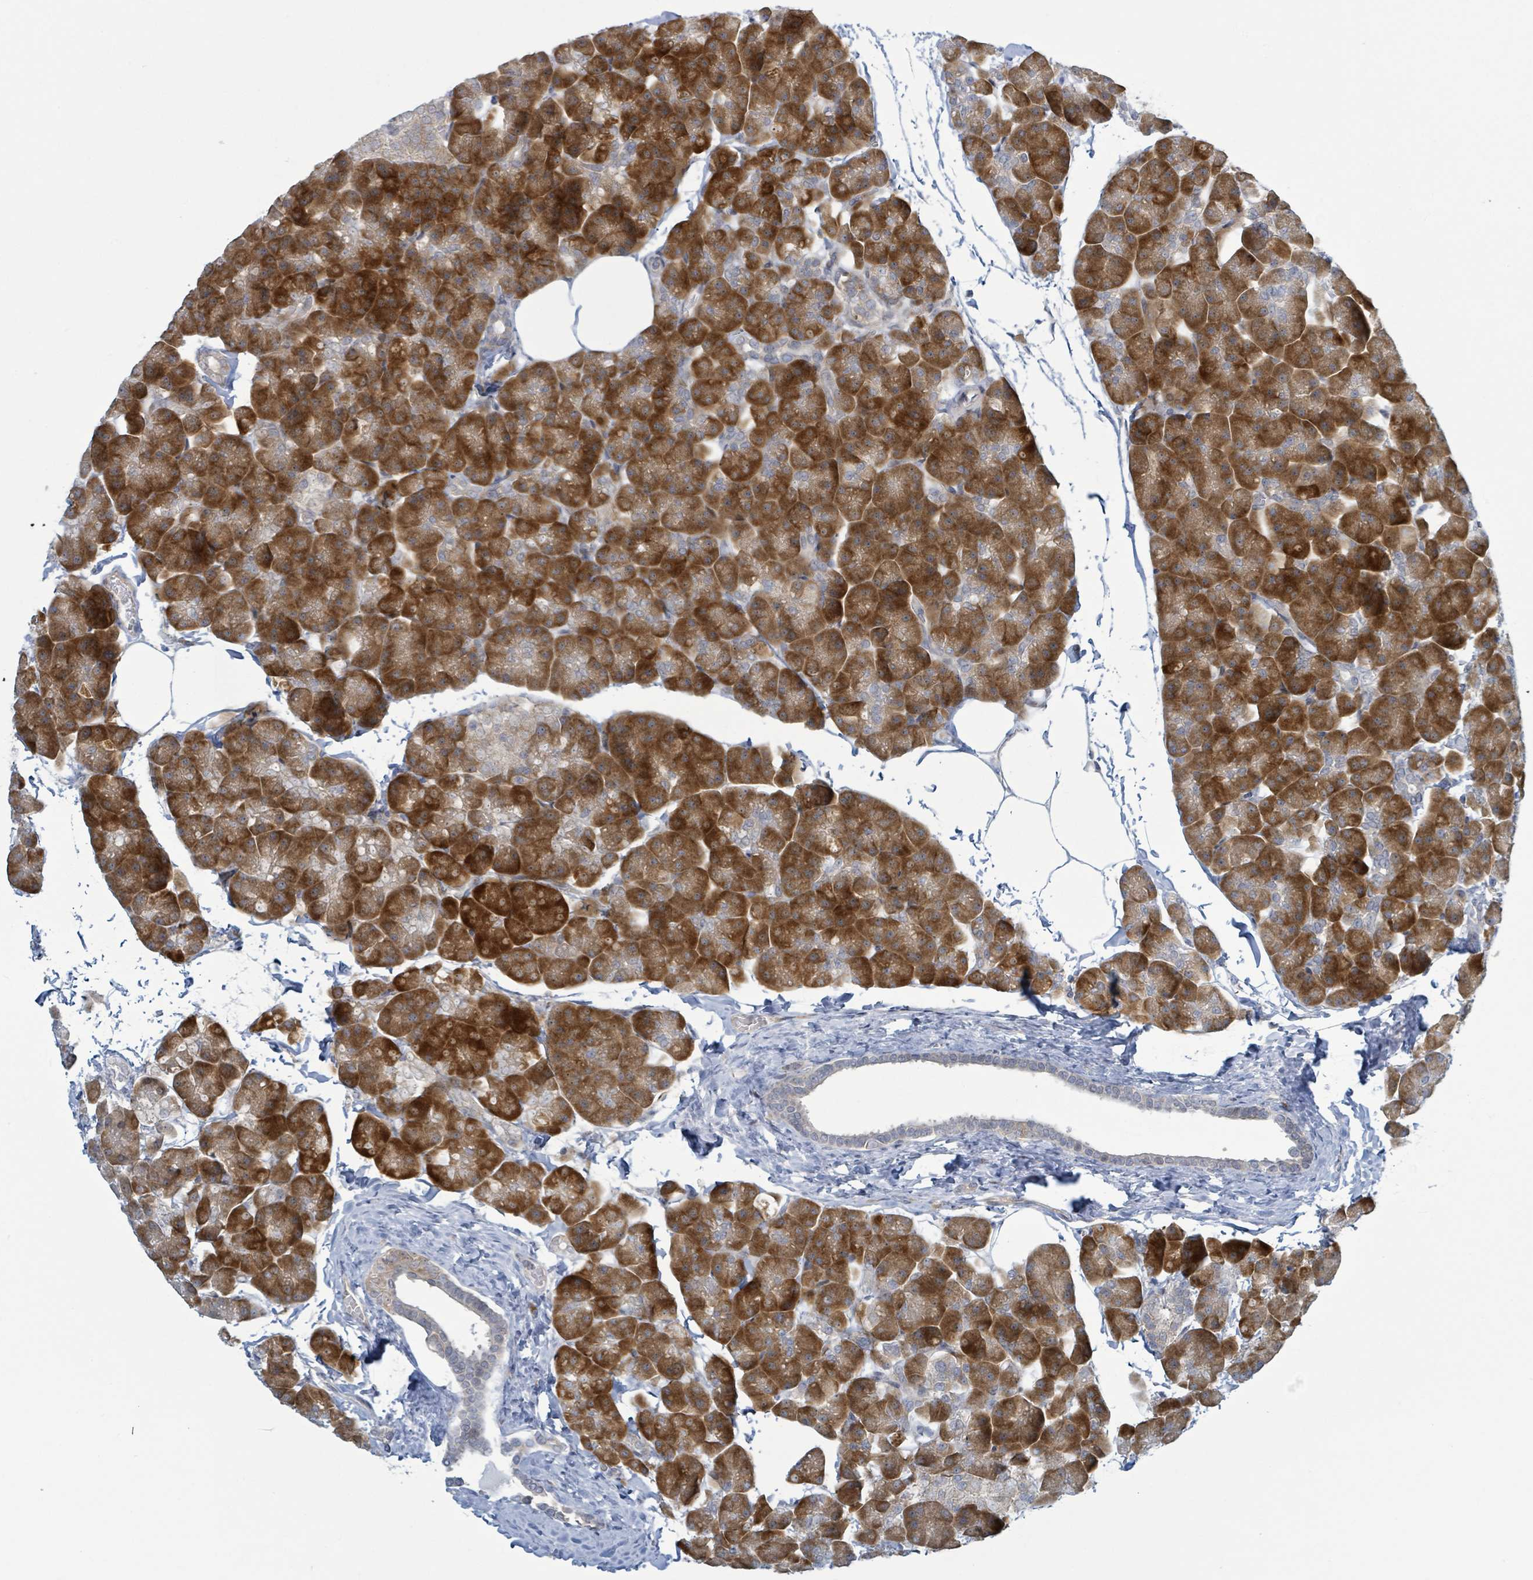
{"staining": {"intensity": "strong", "quantity": ">75%", "location": "cytoplasmic/membranous"}, "tissue": "pancreas", "cell_type": "Exocrine glandular cells", "image_type": "normal", "snomed": [{"axis": "morphology", "description": "Normal tissue, NOS"}, {"axis": "topography", "description": "Pancreas"}], "caption": "Pancreas stained with immunohistochemistry demonstrates strong cytoplasmic/membranous expression in approximately >75% of exocrine glandular cells.", "gene": "RPL32", "patient": {"sex": "male", "age": 35}}